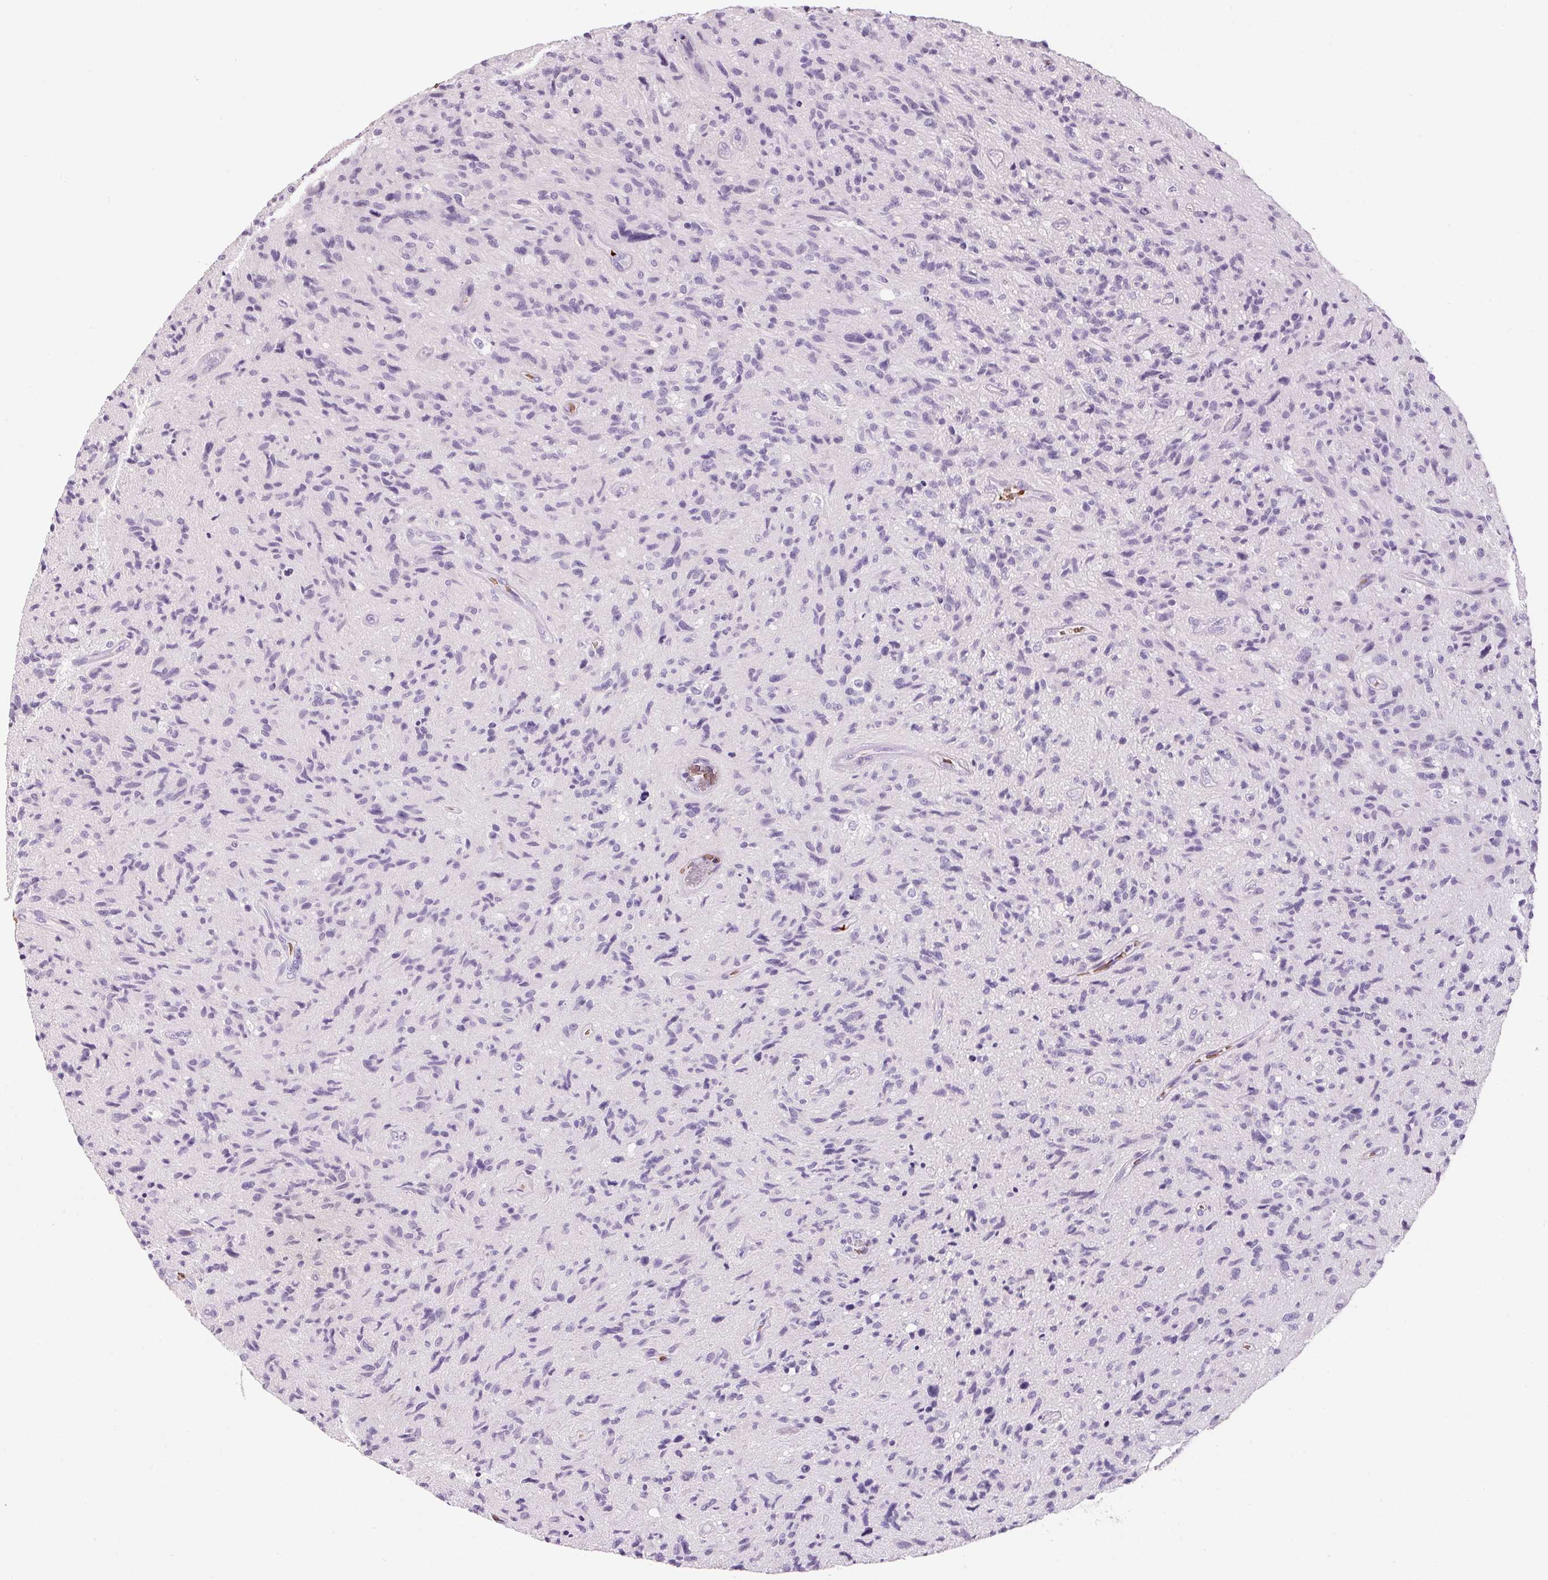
{"staining": {"intensity": "negative", "quantity": "none", "location": "none"}, "tissue": "glioma", "cell_type": "Tumor cells", "image_type": "cancer", "snomed": [{"axis": "morphology", "description": "Glioma, malignant, High grade"}, {"axis": "topography", "description": "Brain"}], "caption": "Tumor cells are negative for protein expression in human glioma.", "gene": "HBQ1", "patient": {"sex": "male", "age": 54}}